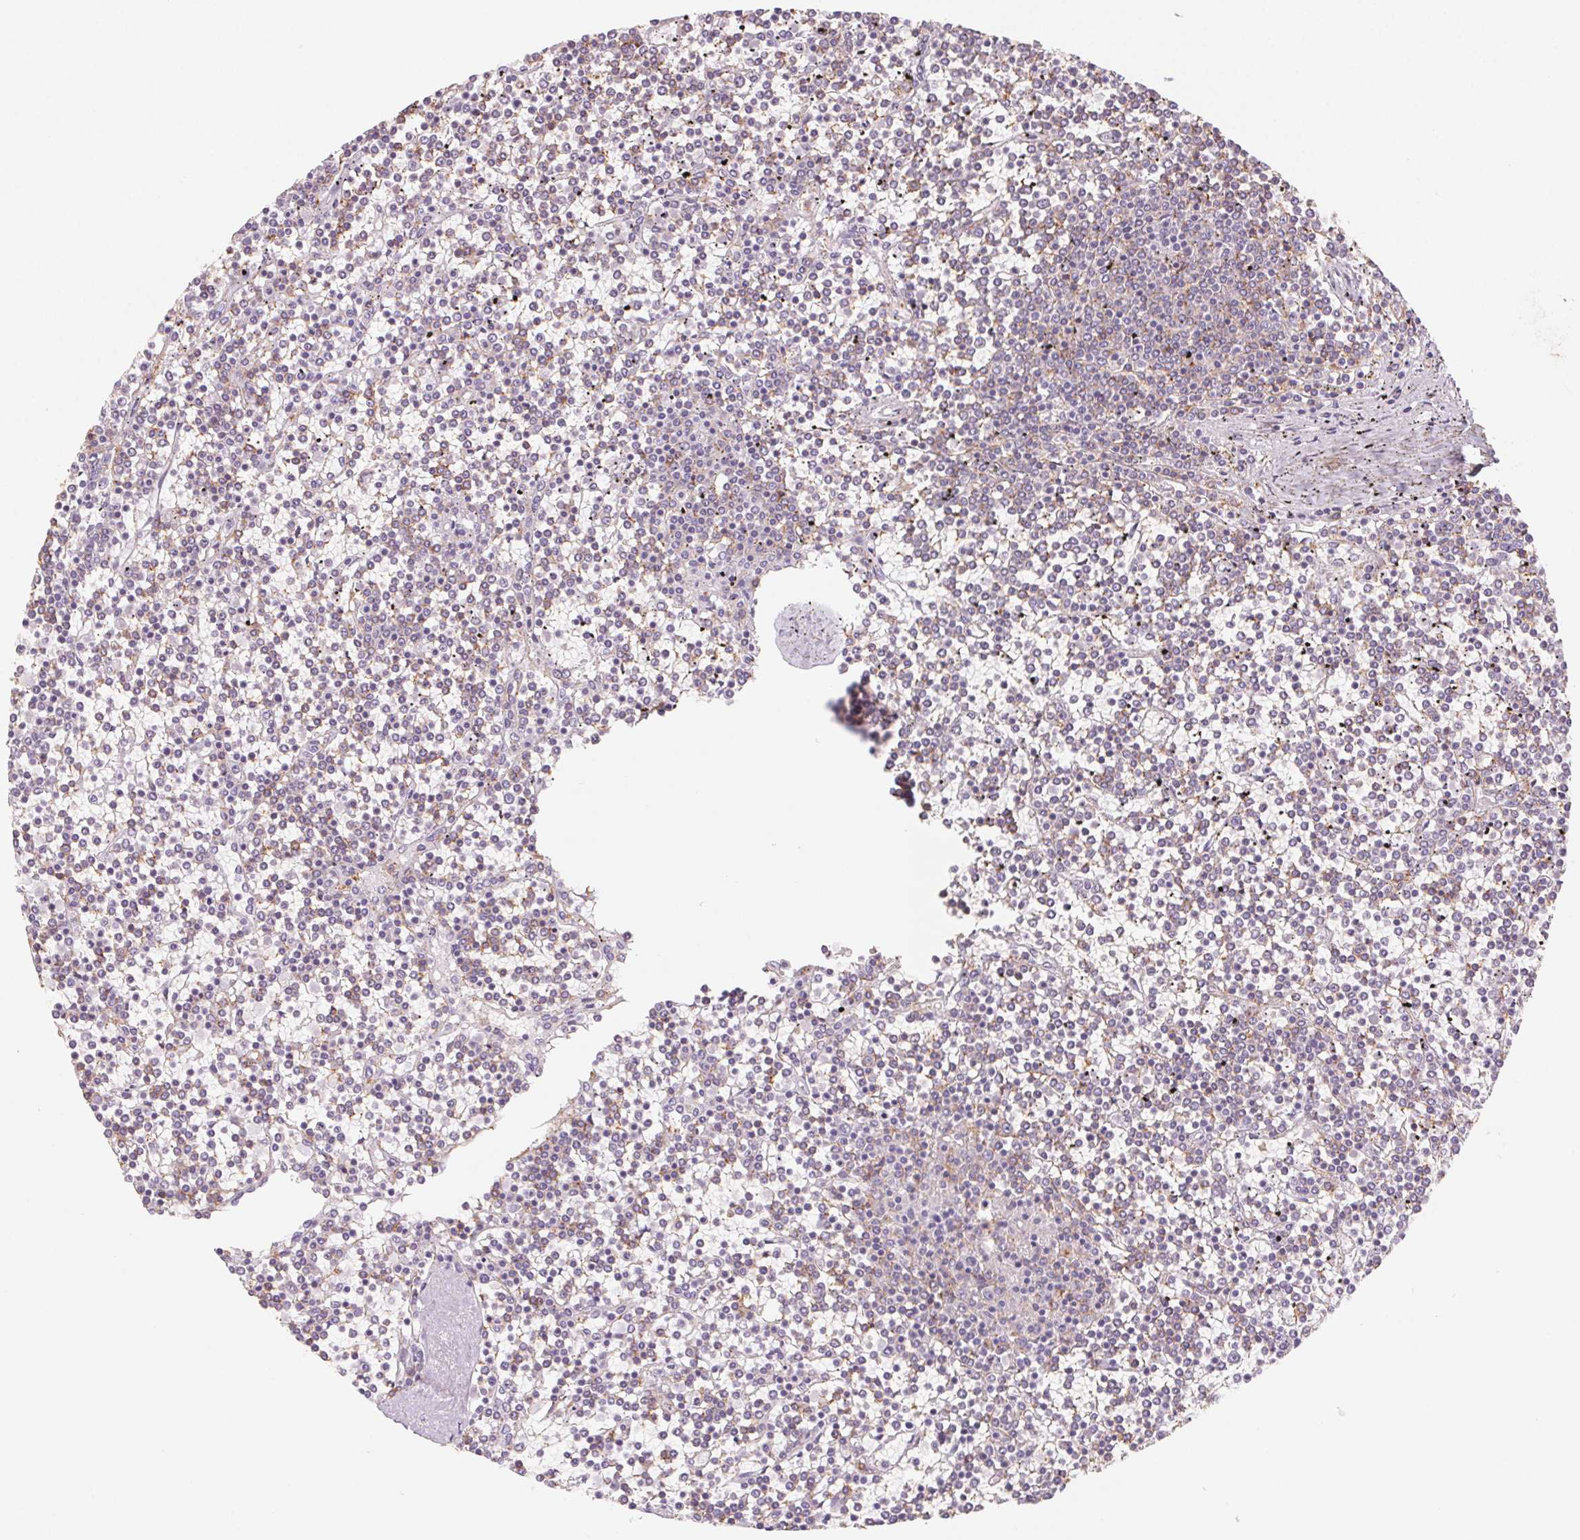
{"staining": {"intensity": "negative", "quantity": "none", "location": "none"}, "tissue": "lymphoma", "cell_type": "Tumor cells", "image_type": "cancer", "snomed": [{"axis": "morphology", "description": "Malignant lymphoma, non-Hodgkin's type, Low grade"}, {"axis": "topography", "description": "Spleen"}], "caption": "DAB (3,3'-diaminobenzidine) immunohistochemical staining of human malignant lymphoma, non-Hodgkin's type (low-grade) shows no significant staining in tumor cells.", "gene": "PRPH", "patient": {"sex": "female", "age": 19}}